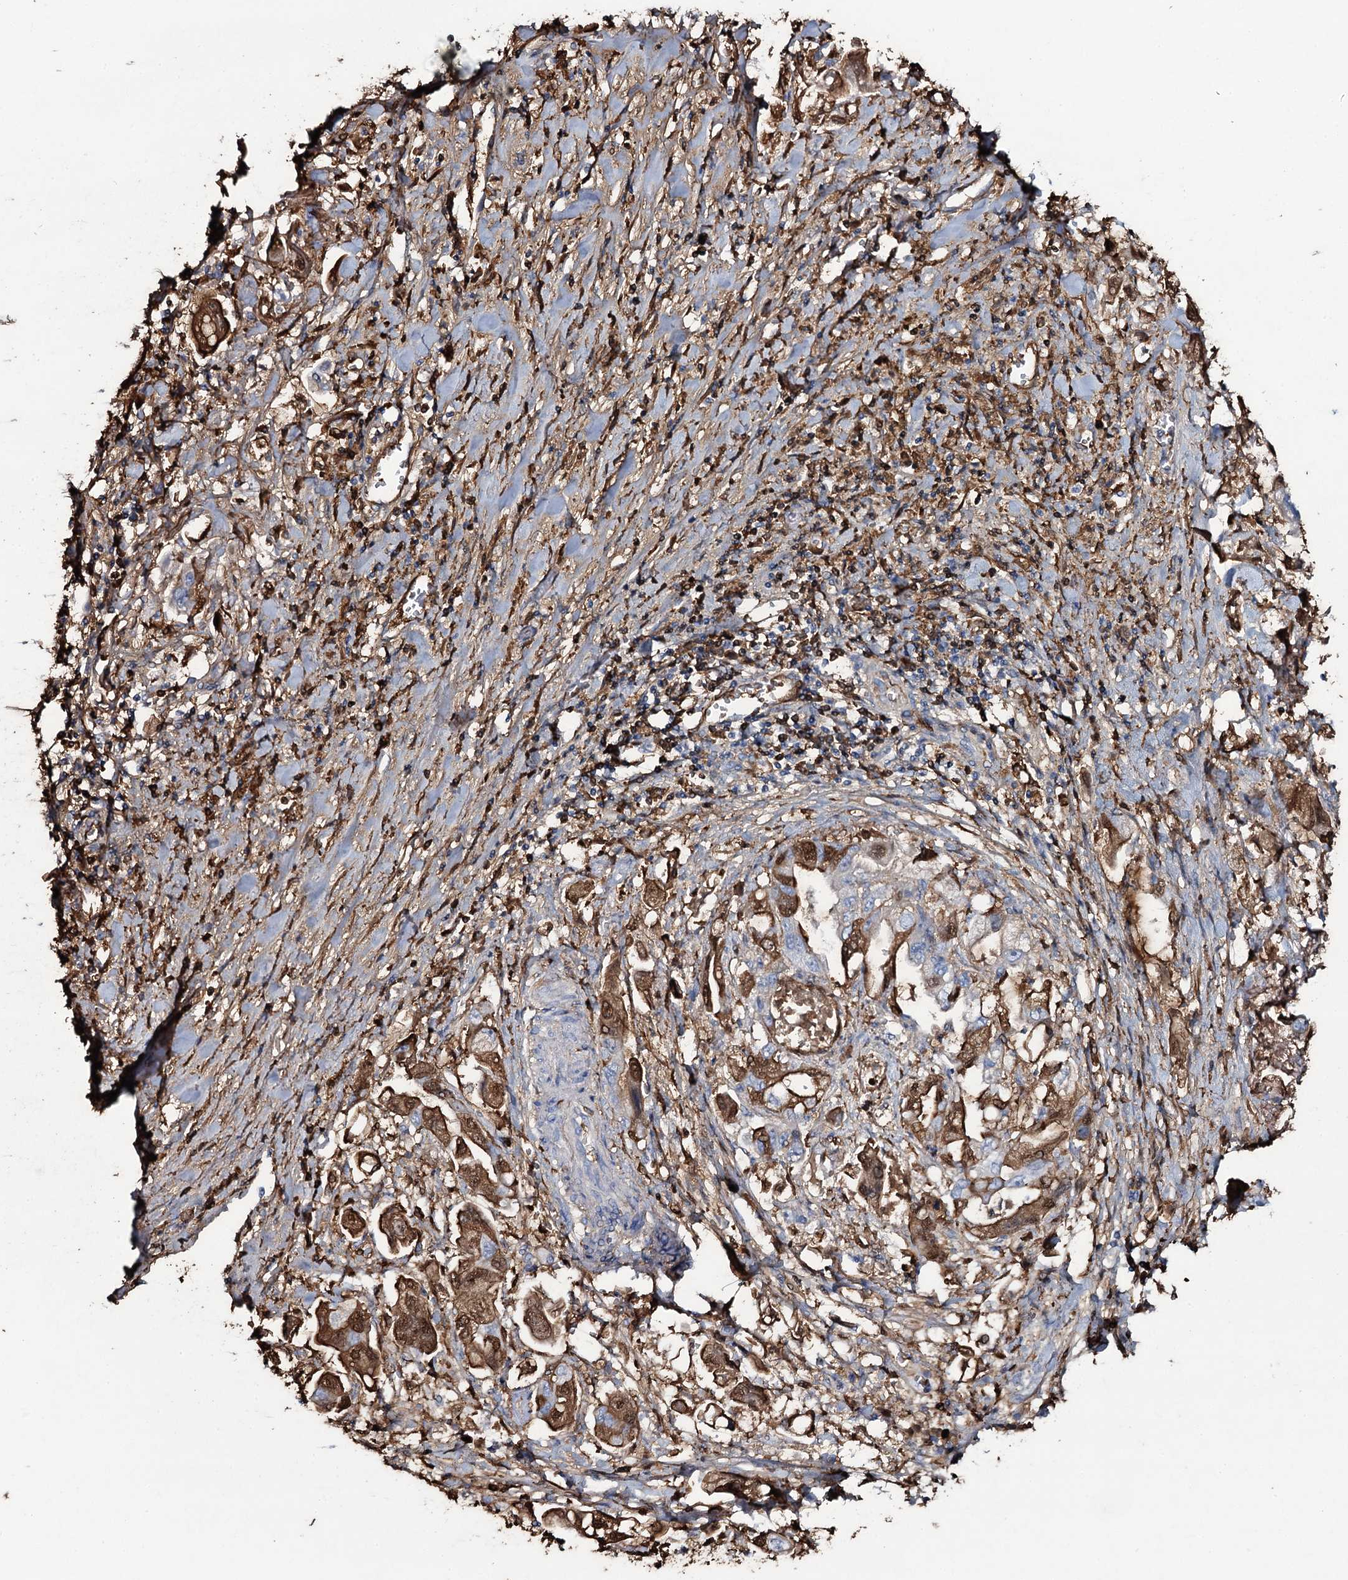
{"staining": {"intensity": "strong", "quantity": "25%-75%", "location": "cytoplasmic/membranous,nuclear"}, "tissue": "stomach cancer", "cell_type": "Tumor cells", "image_type": "cancer", "snomed": [{"axis": "morphology", "description": "Adenocarcinoma, NOS"}, {"axis": "topography", "description": "Stomach"}], "caption": "Human stomach cancer stained with a brown dye reveals strong cytoplasmic/membranous and nuclear positive positivity in about 25%-75% of tumor cells.", "gene": "EDN1", "patient": {"sex": "male", "age": 62}}